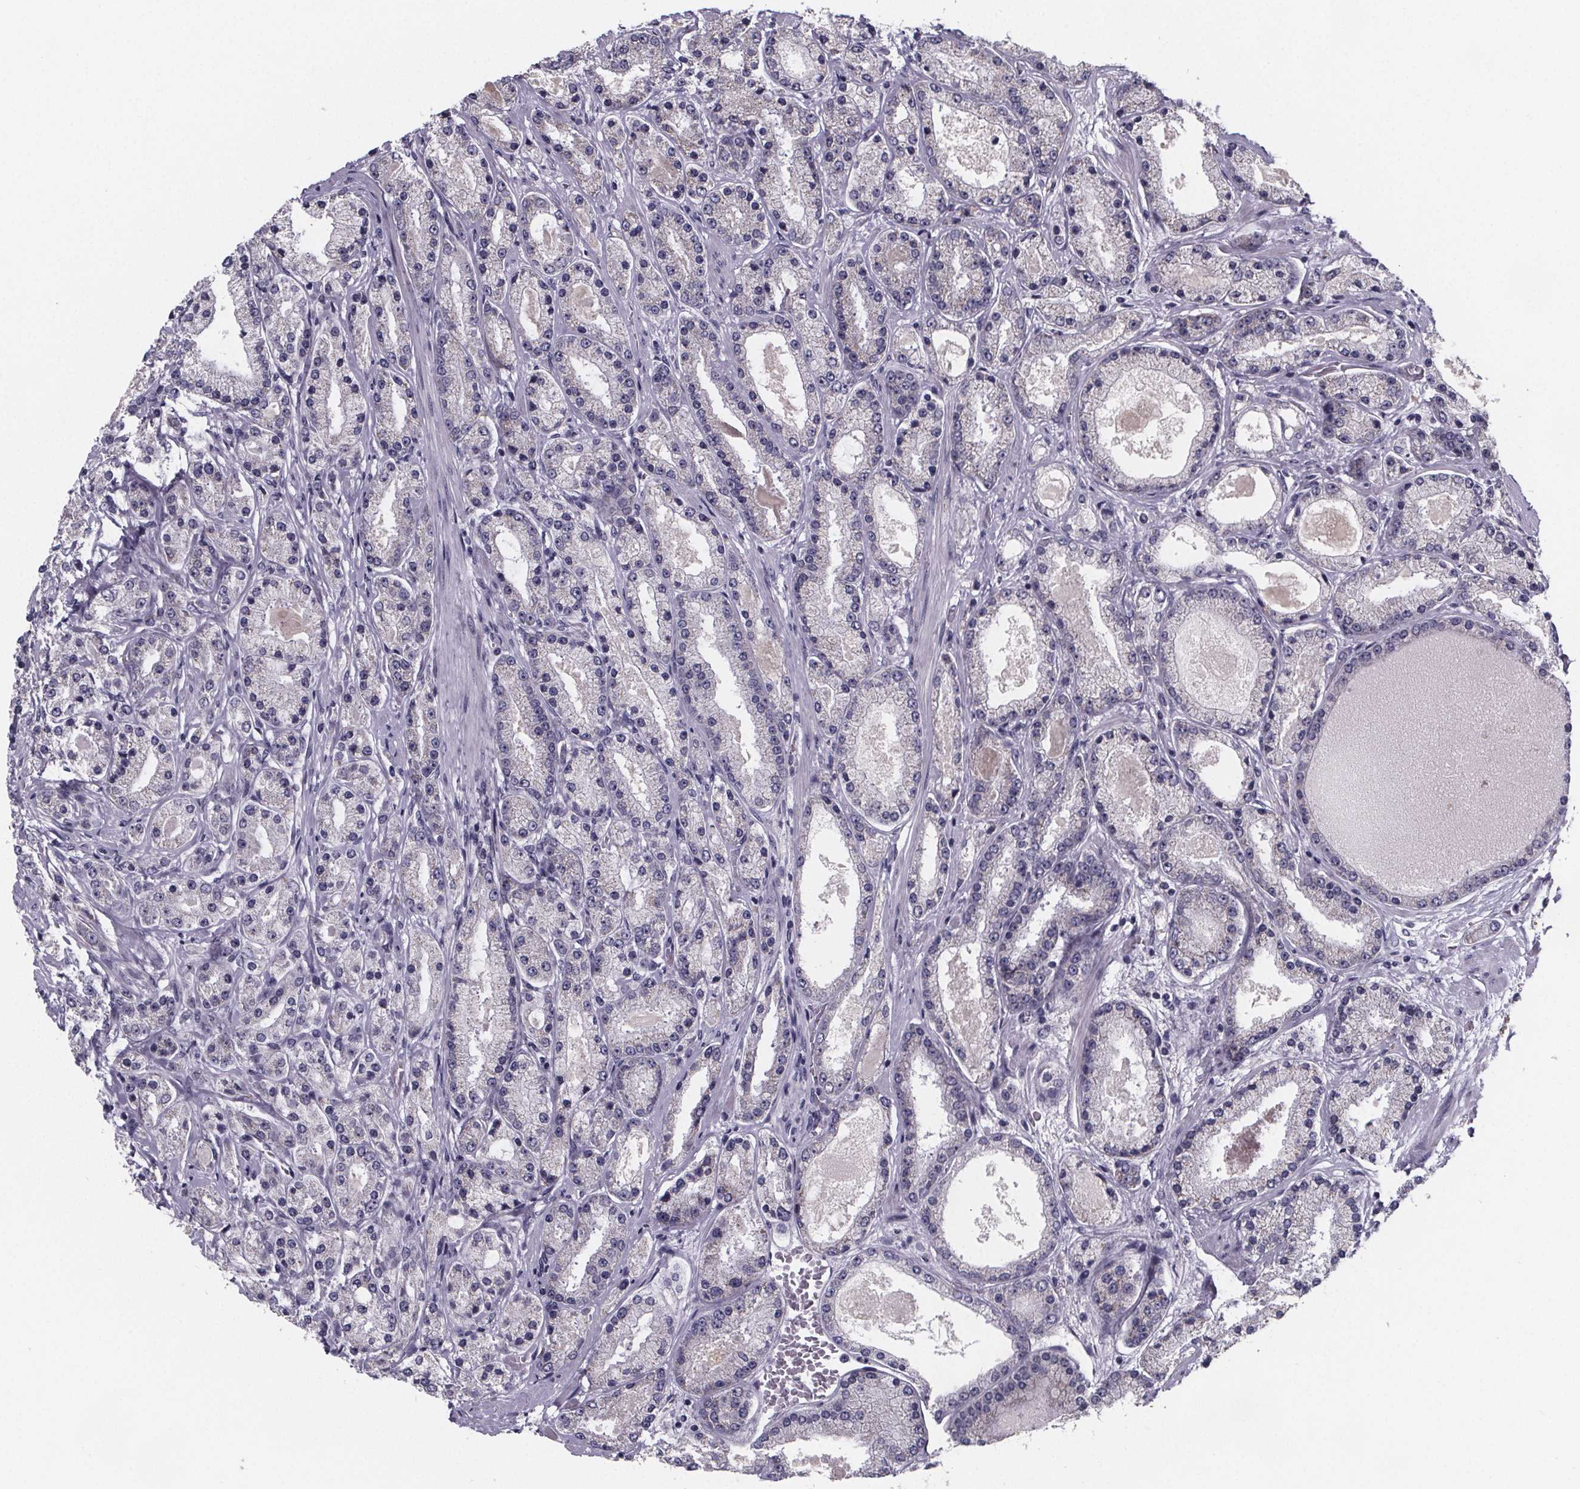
{"staining": {"intensity": "negative", "quantity": "none", "location": "none"}, "tissue": "prostate cancer", "cell_type": "Tumor cells", "image_type": "cancer", "snomed": [{"axis": "morphology", "description": "Adenocarcinoma, High grade"}, {"axis": "topography", "description": "Prostate"}], "caption": "IHC of prostate cancer shows no expression in tumor cells.", "gene": "PAH", "patient": {"sex": "male", "age": 67}}